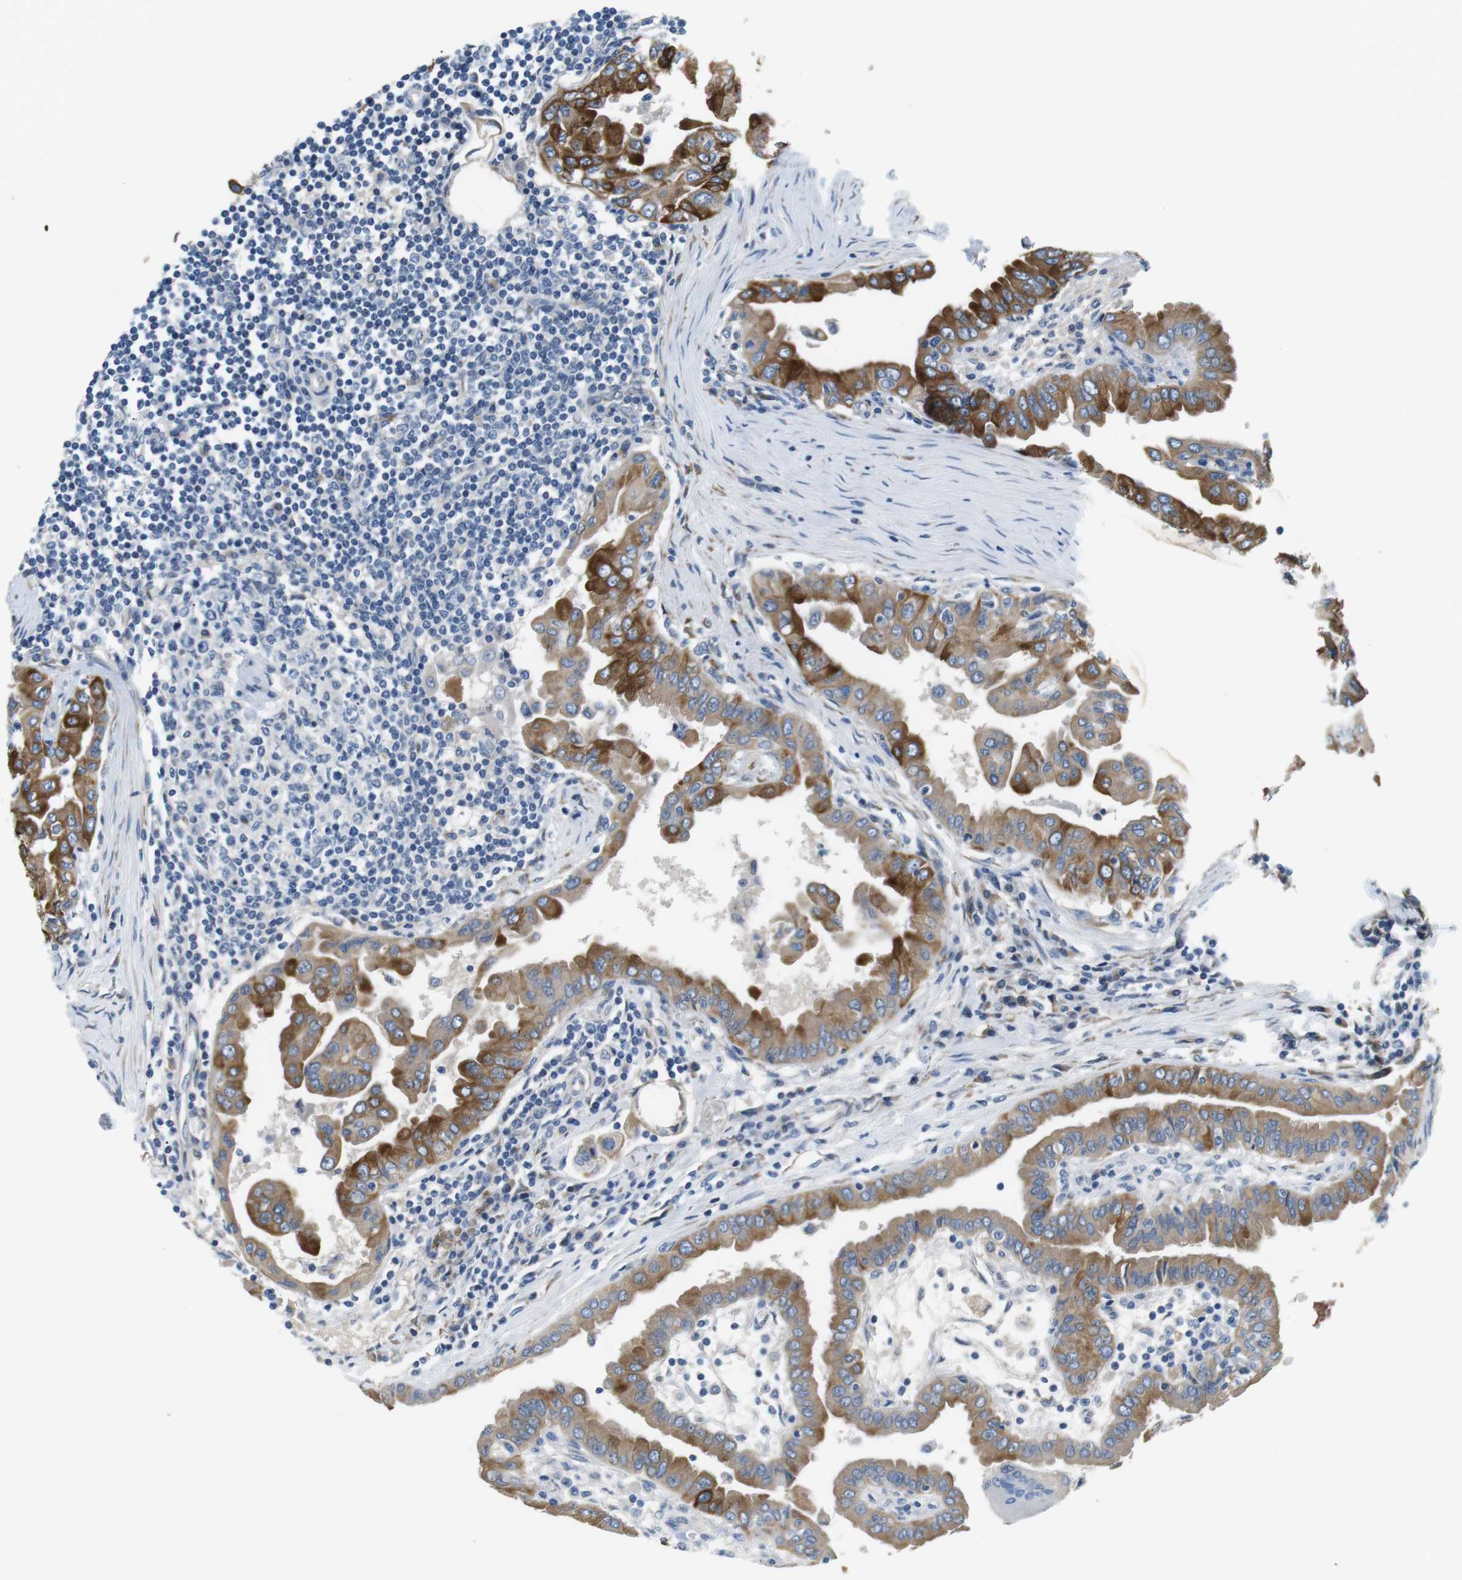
{"staining": {"intensity": "moderate", "quantity": ">75%", "location": "cytoplasmic/membranous"}, "tissue": "thyroid cancer", "cell_type": "Tumor cells", "image_type": "cancer", "snomed": [{"axis": "morphology", "description": "Papillary adenocarcinoma, NOS"}, {"axis": "topography", "description": "Thyroid gland"}], "caption": "This is a micrograph of immunohistochemistry staining of thyroid cancer (papillary adenocarcinoma), which shows moderate positivity in the cytoplasmic/membranous of tumor cells.", "gene": "UNC5CL", "patient": {"sex": "male", "age": 33}}